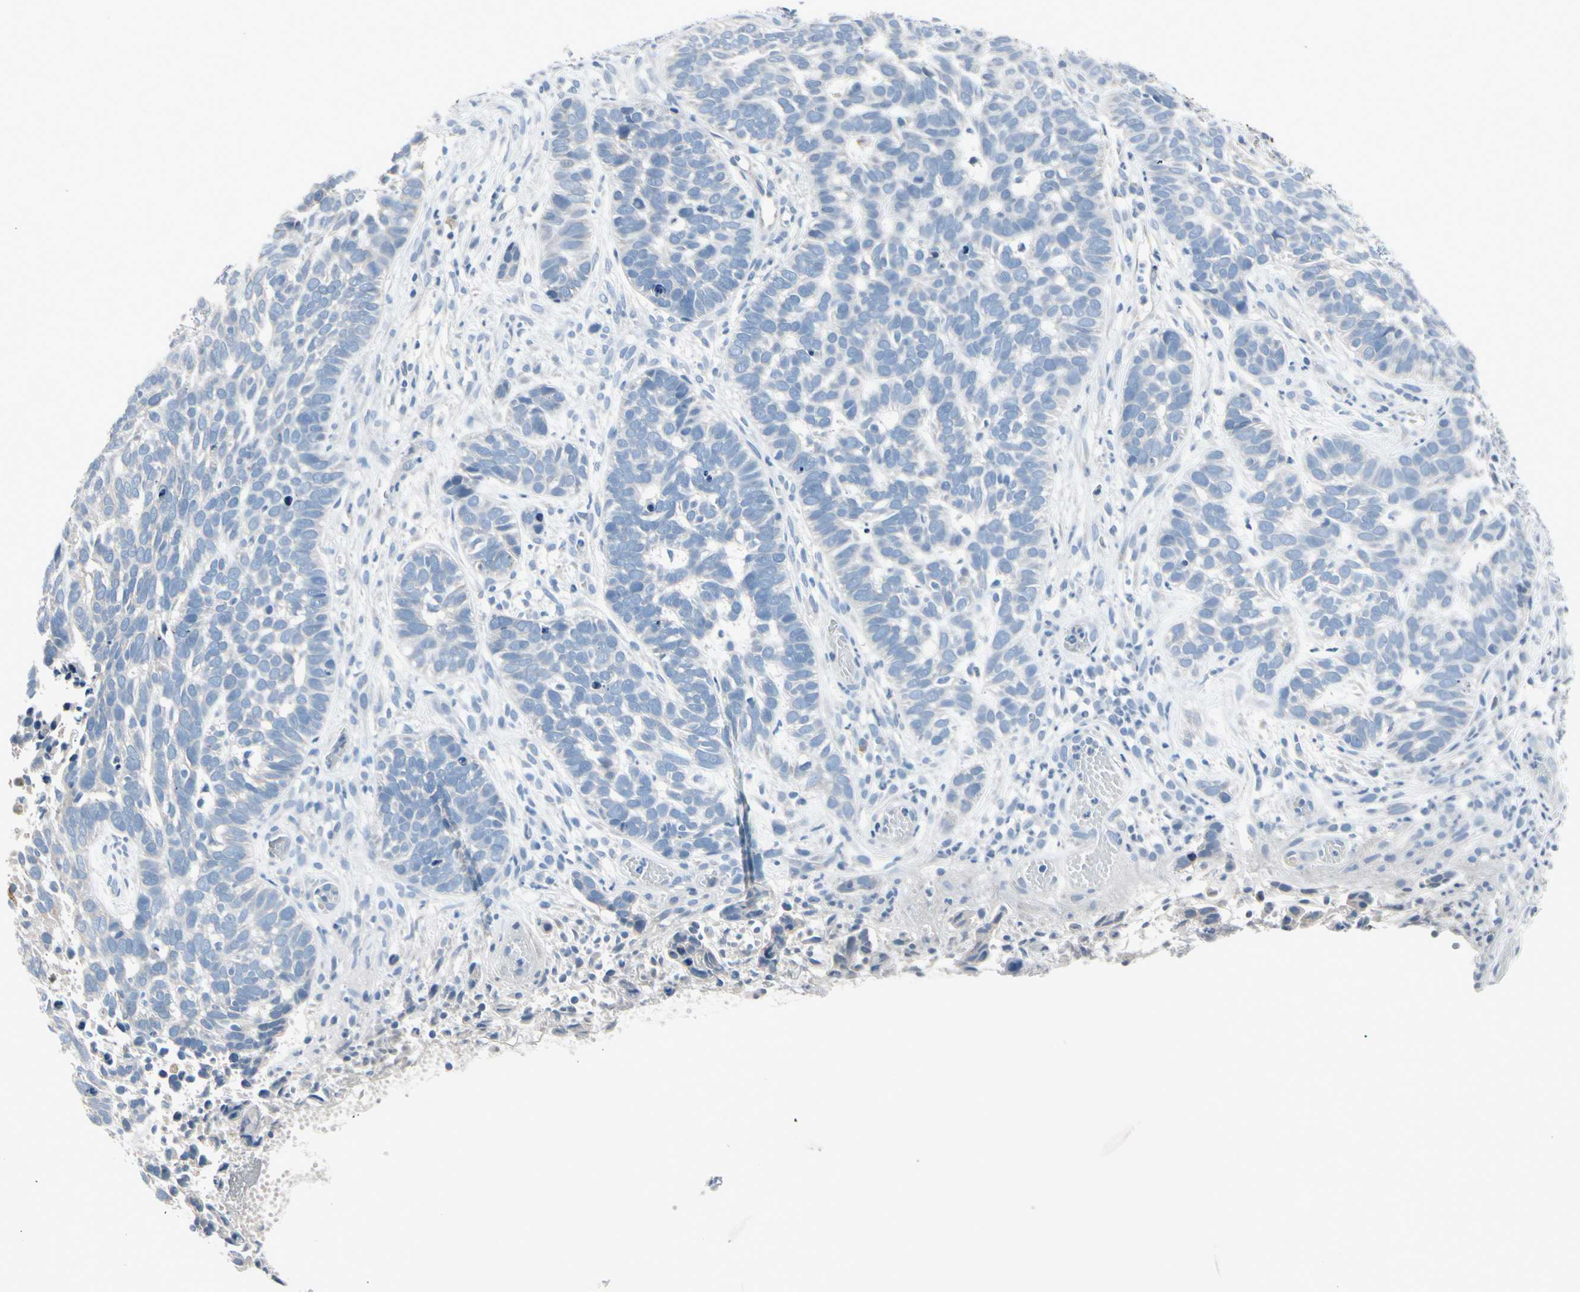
{"staining": {"intensity": "negative", "quantity": "none", "location": "none"}, "tissue": "skin cancer", "cell_type": "Tumor cells", "image_type": "cancer", "snomed": [{"axis": "morphology", "description": "Basal cell carcinoma"}, {"axis": "topography", "description": "Skin"}], "caption": "The photomicrograph shows no staining of tumor cells in skin cancer (basal cell carcinoma).", "gene": "PGR", "patient": {"sex": "male", "age": 87}}